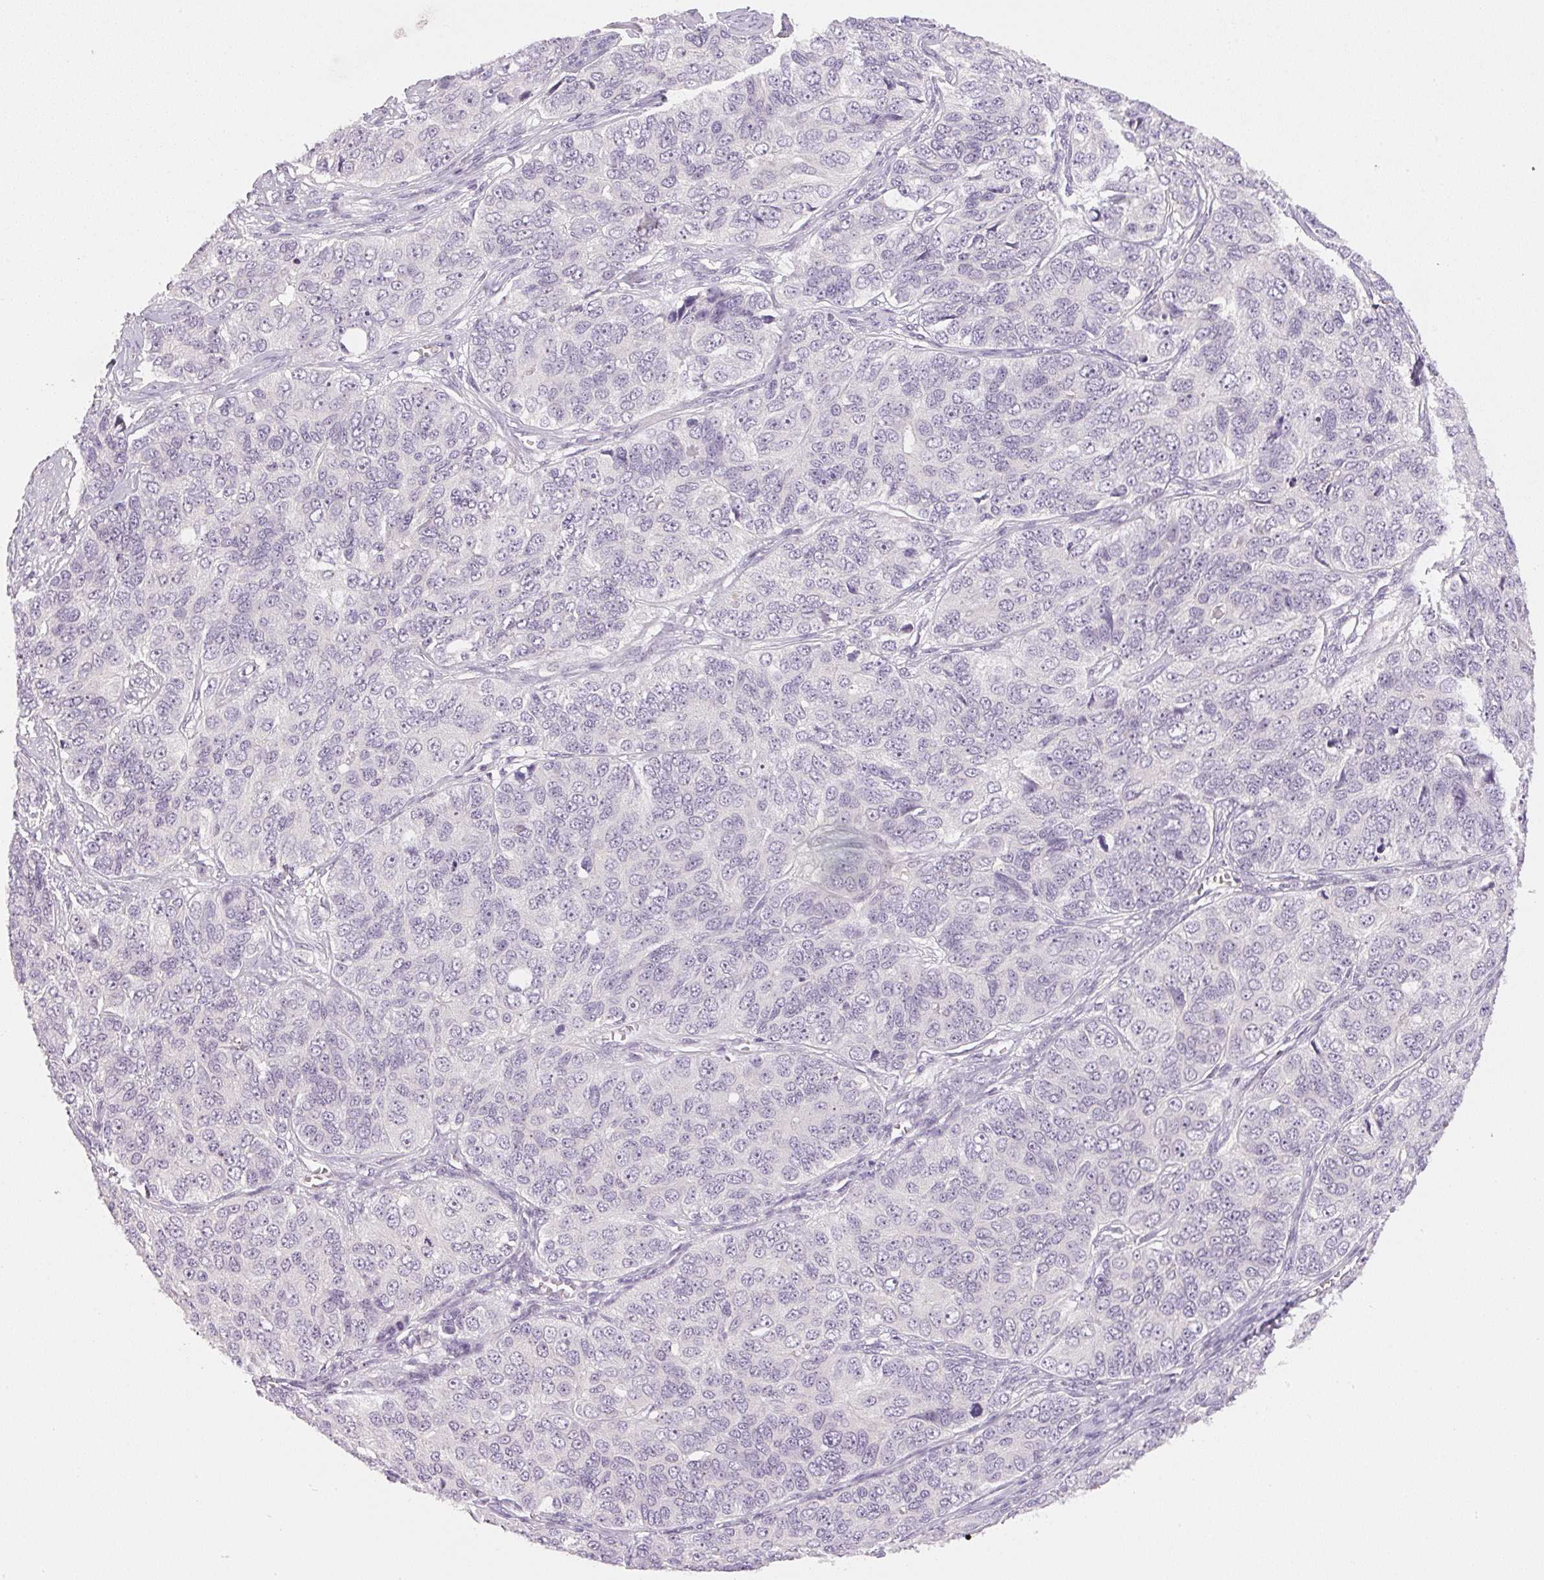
{"staining": {"intensity": "negative", "quantity": "none", "location": "none"}, "tissue": "ovarian cancer", "cell_type": "Tumor cells", "image_type": "cancer", "snomed": [{"axis": "morphology", "description": "Carcinoma, endometroid"}, {"axis": "topography", "description": "Ovary"}], "caption": "High power microscopy photomicrograph of an IHC histopathology image of ovarian endometroid carcinoma, revealing no significant expression in tumor cells. (DAB (3,3'-diaminobenzidine) immunohistochemistry with hematoxylin counter stain).", "gene": "SGF29", "patient": {"sex": "female", "age": 51}}